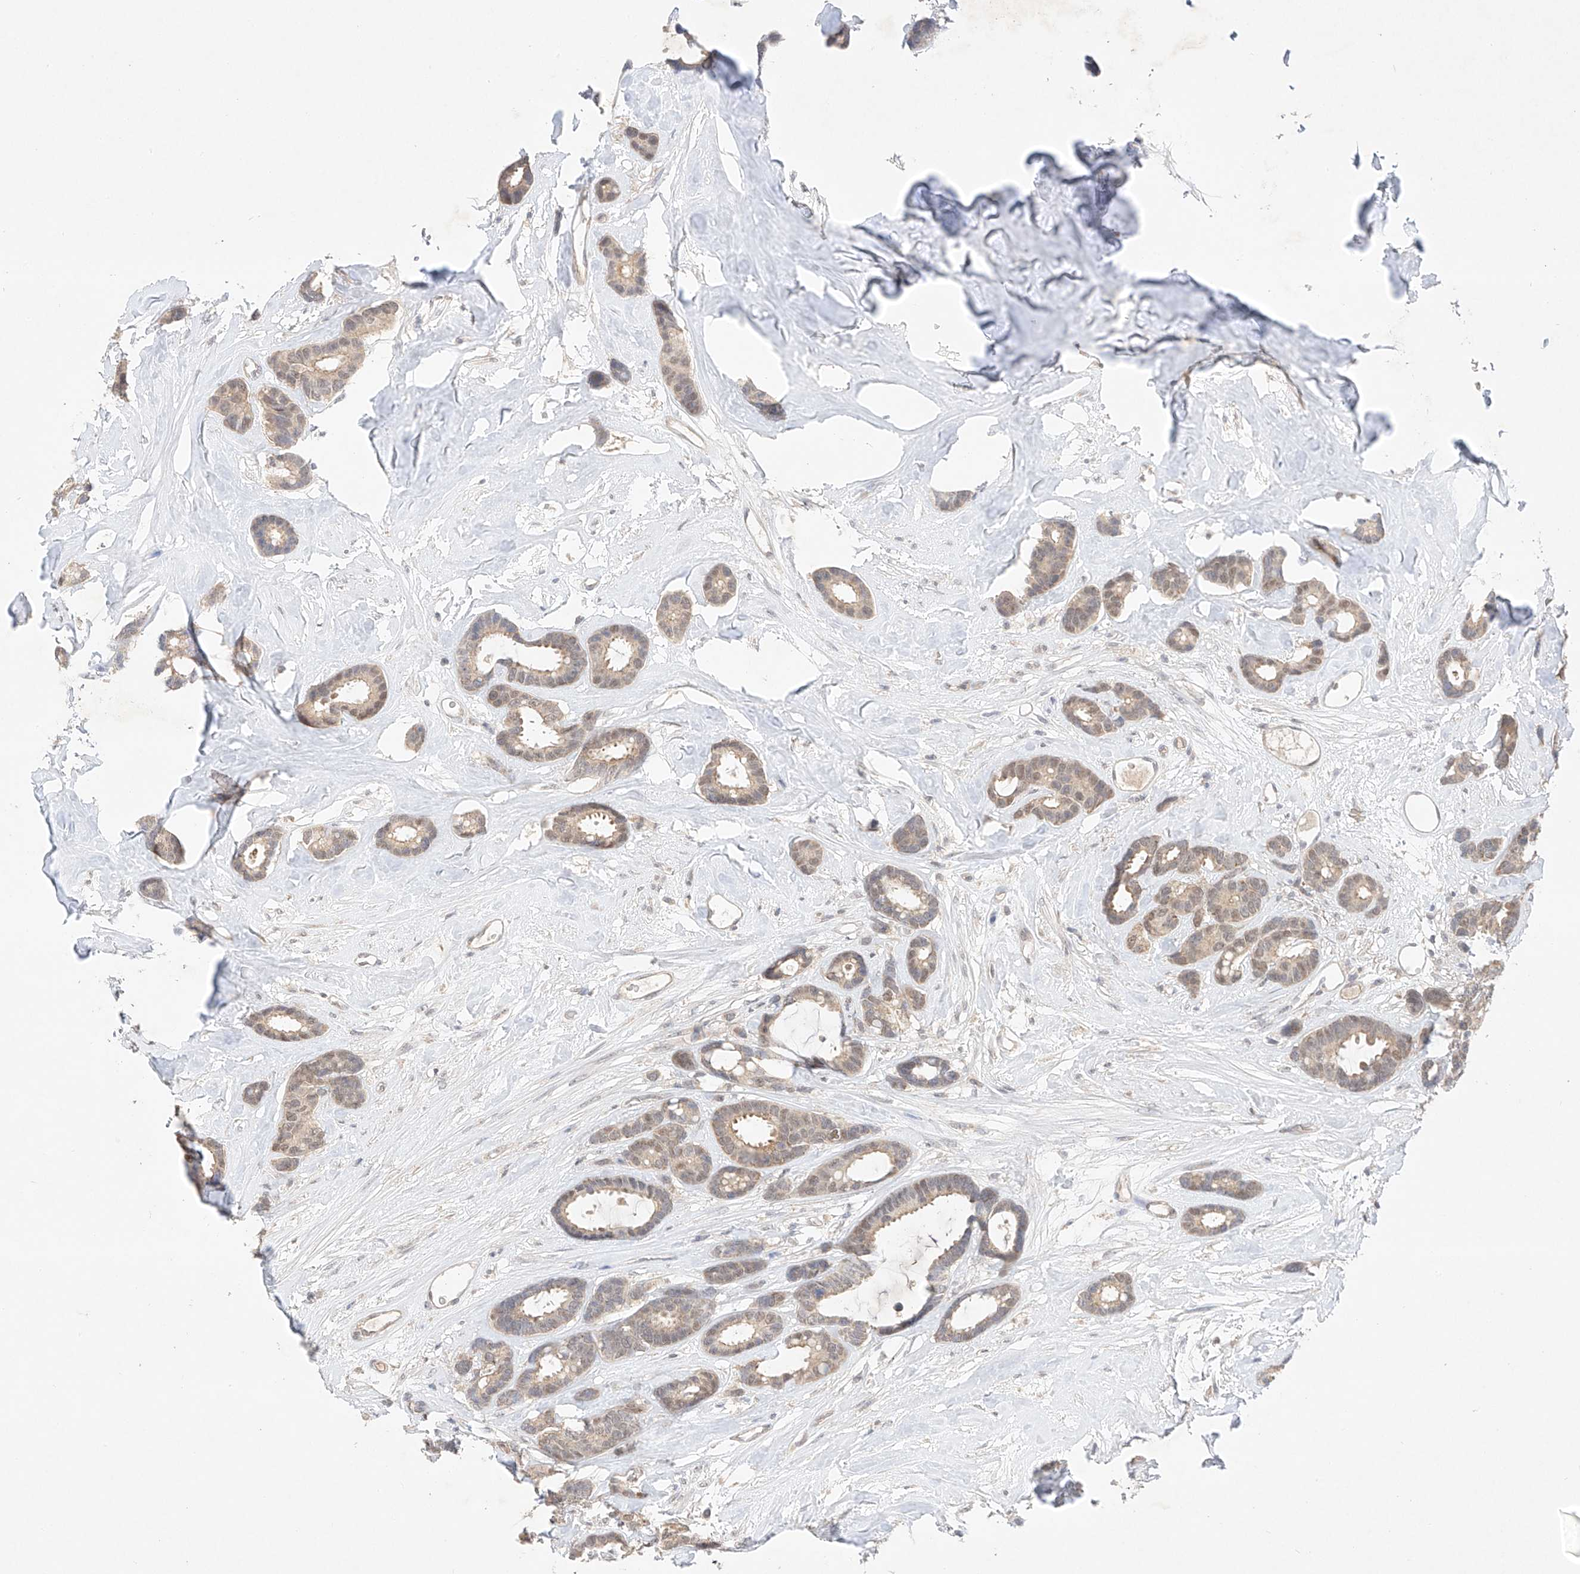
{"staining": {"intensity": "weak", "quantity": "25%-75%", "location": "nuclear"}, "tissue": "breast cancer", "cell_type": "Tumor cells", "image_type": "cancer", "snomed": [{"axis": "morphology", "description": "Duct carcinoma"}, {"axis": "topography", "description": "Breast"}], "caption": "Human breast infiltrating ductal carcinoma stained with a brown dye shows weak nuclear positive positivity in approximately 25%-75% of tumor cells.", "gene": "IL22RA2", "patient": {"sex": "female", "age": 87}}